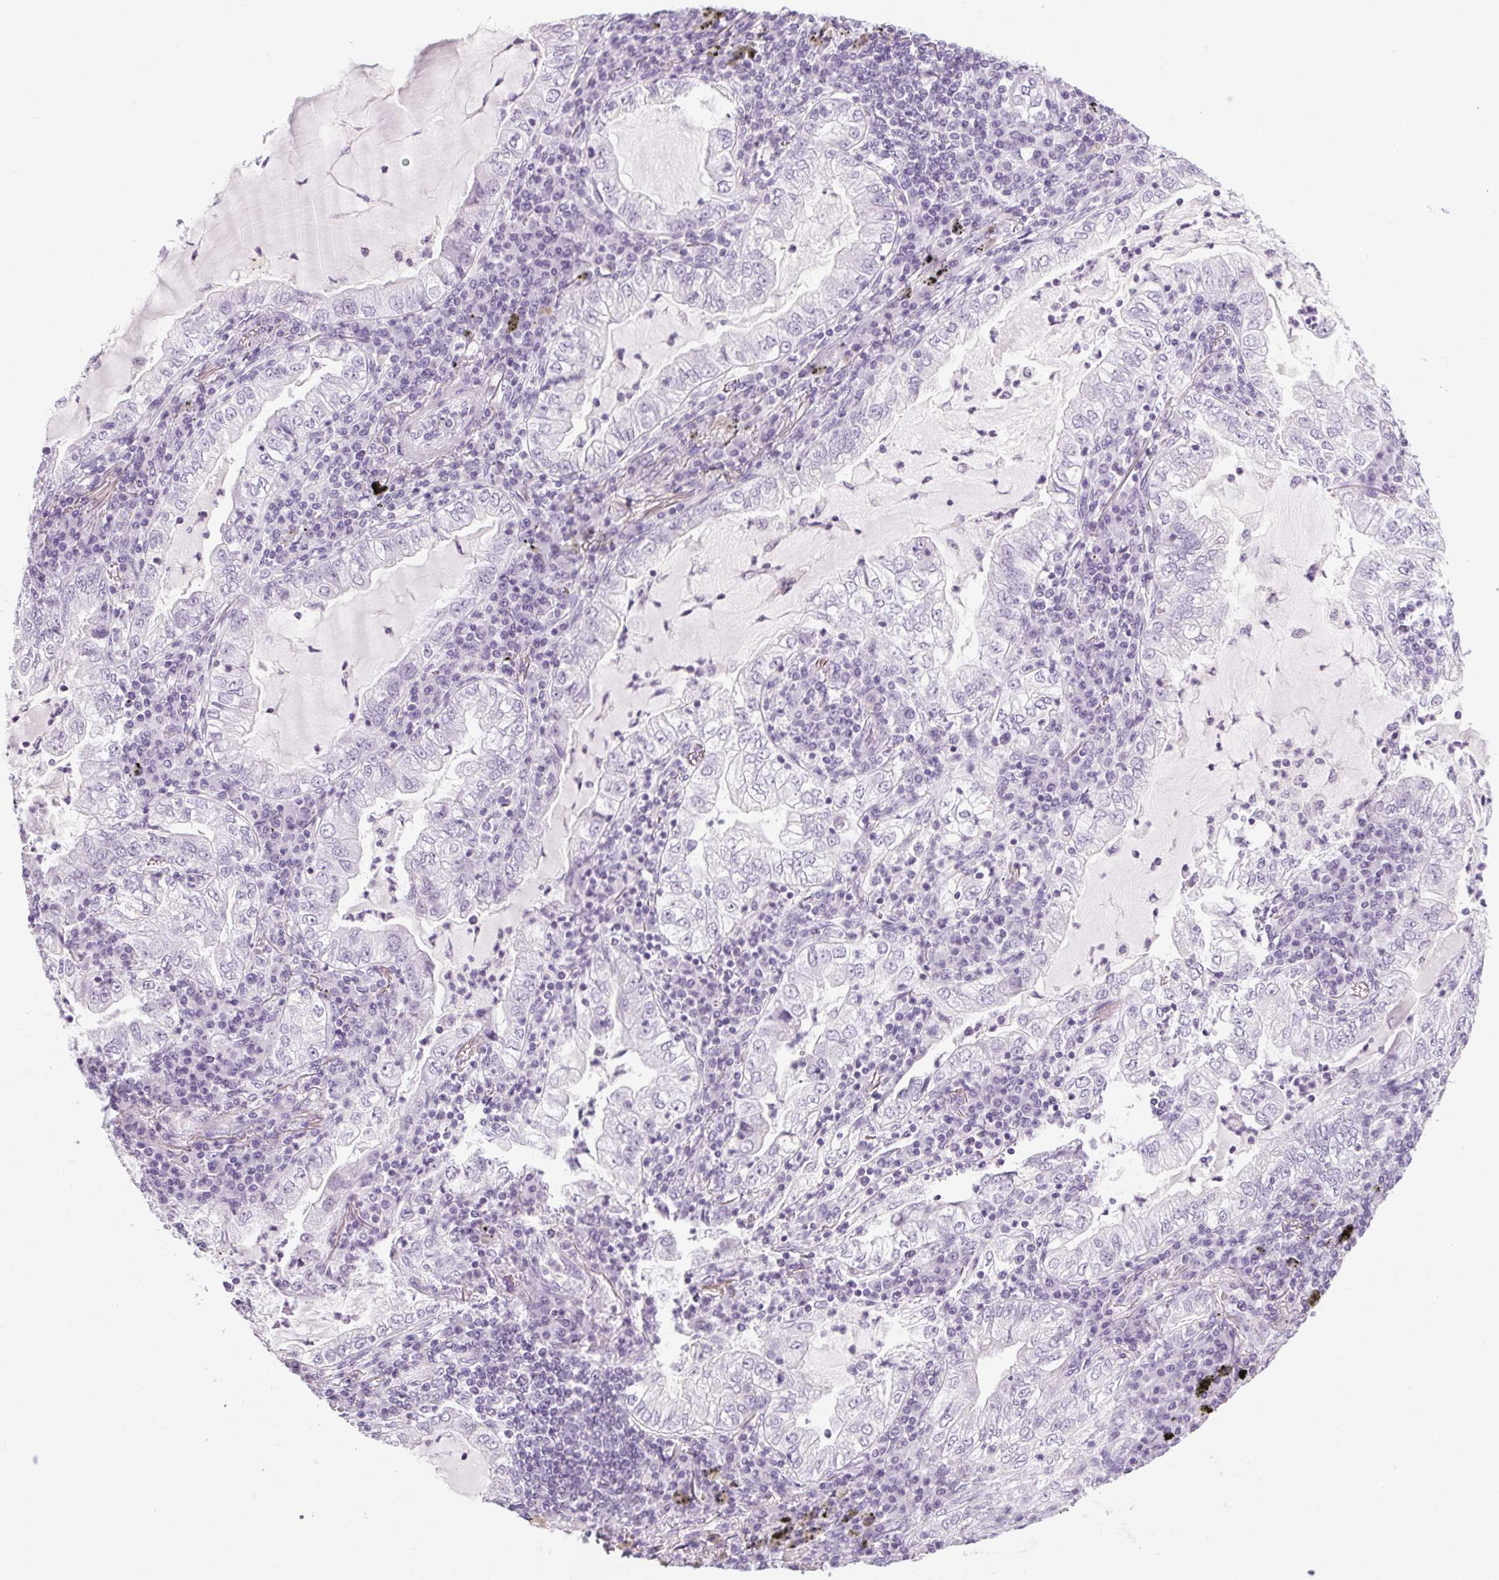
{"staining": {"intensity": "negative", "quantity": "none", "location": "none"}, "tissue": "lung cancer", "cell_type": "Tumor cells", "image_type": "cancer", "snomed": [{"axis": "morphology", "description": "Adenocarcinoma, NOS"}, {"axis": "topography", "description": "Lung"}], "caption": "Tumor cells are negative for protein expression in human lung cancer.", "gene": "POMC", "patient": {"sex": "female", "age": 73}}